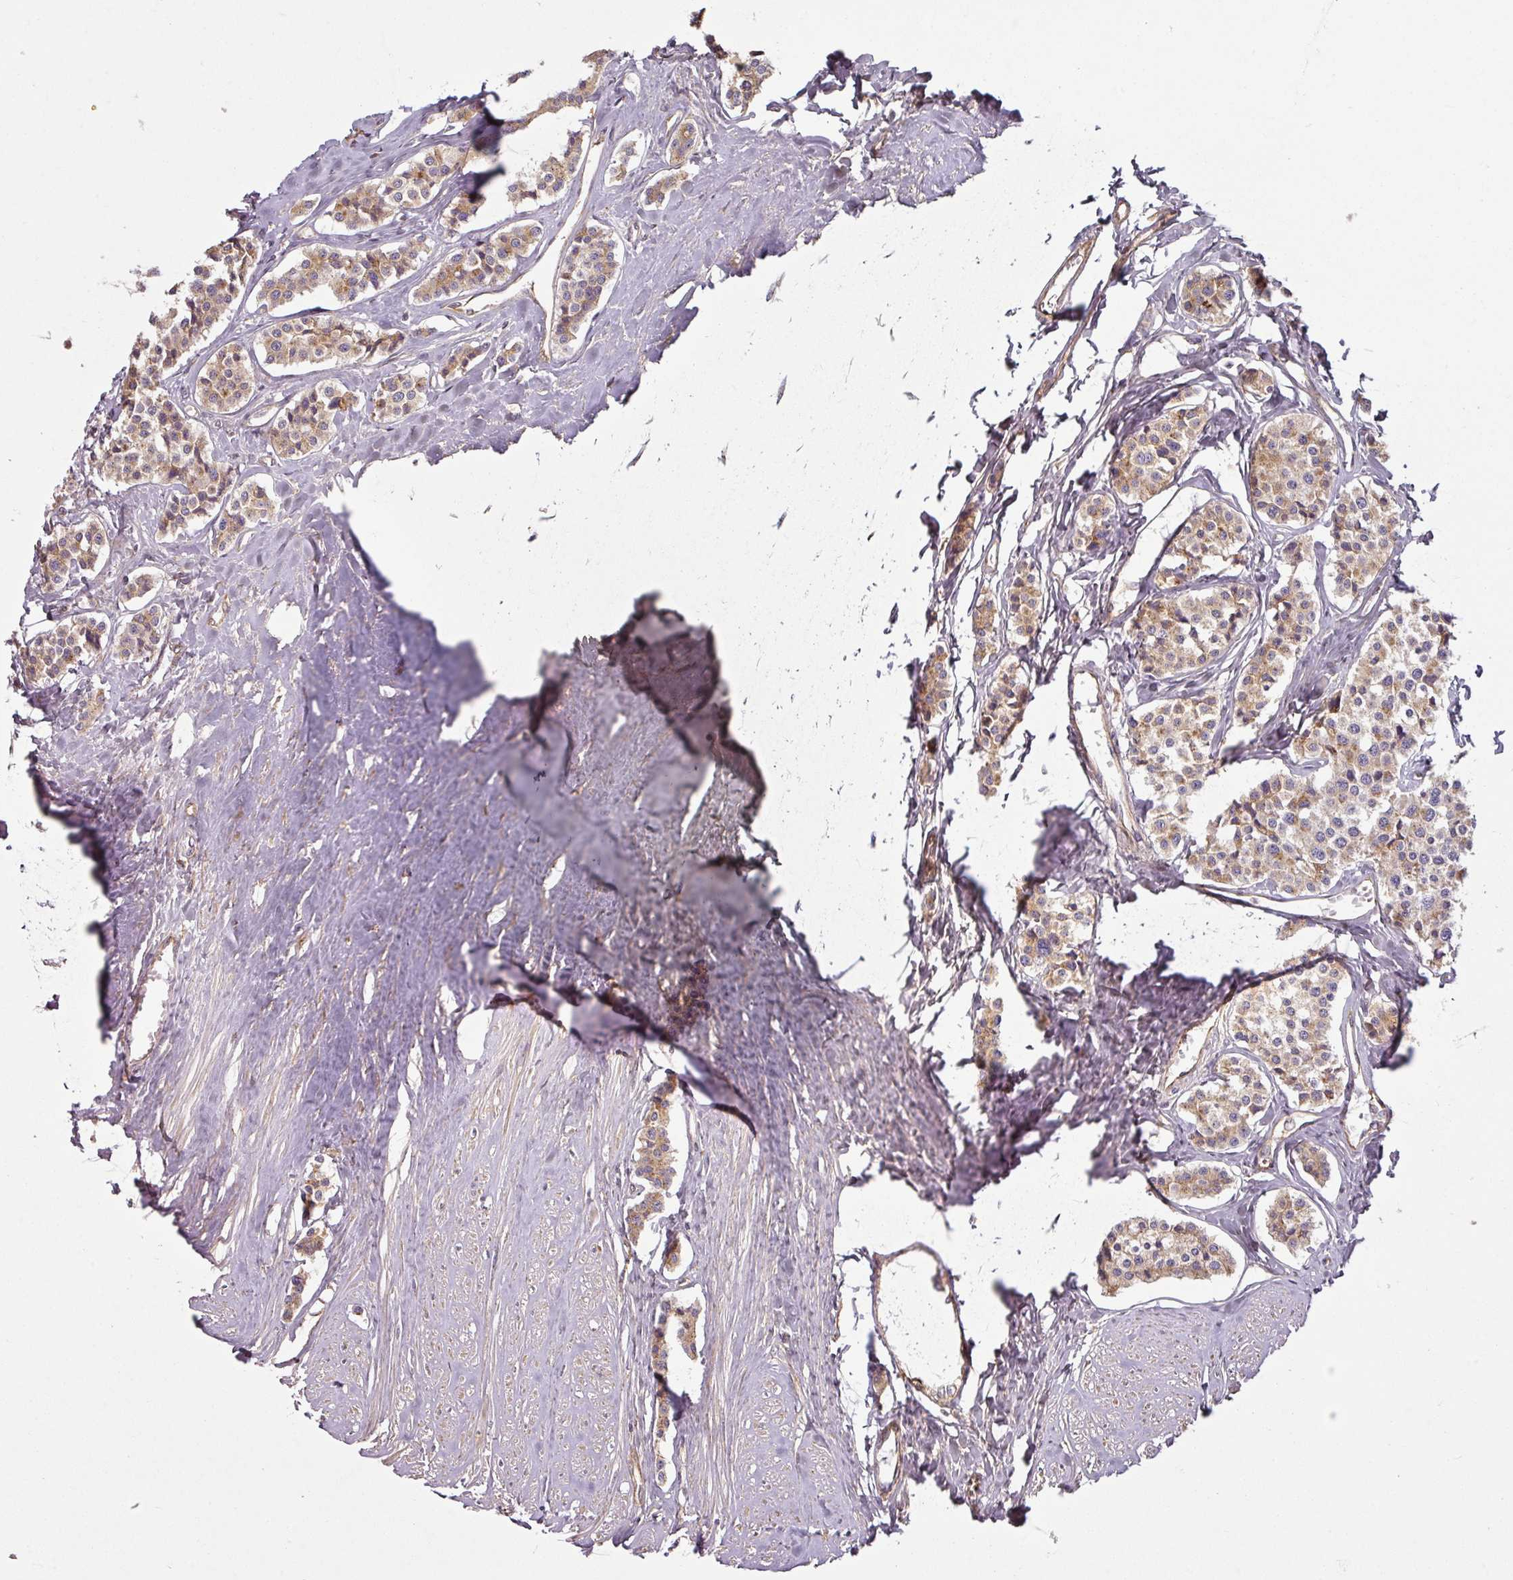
{"staining": {"intensity": "moderate", "quantity": ">75%", "location": "cytoplasmic/membranous"}, "tissue": "carcinoid", "cell_type": "Tumor cells", "image_type": "cancer", "snomed": [{"axis": "morphology", "description": "Carcinoid, malignant, NOS"}, {"axis": "topography", "description": "Small intestine"}], "caption": "Moderate cytoplasmic/membranous protein expression is present in approximately >75% of tumor cells in carcinoid.", "gene": "DIMT1", "patient": {"sex": "male", "age": 60}}